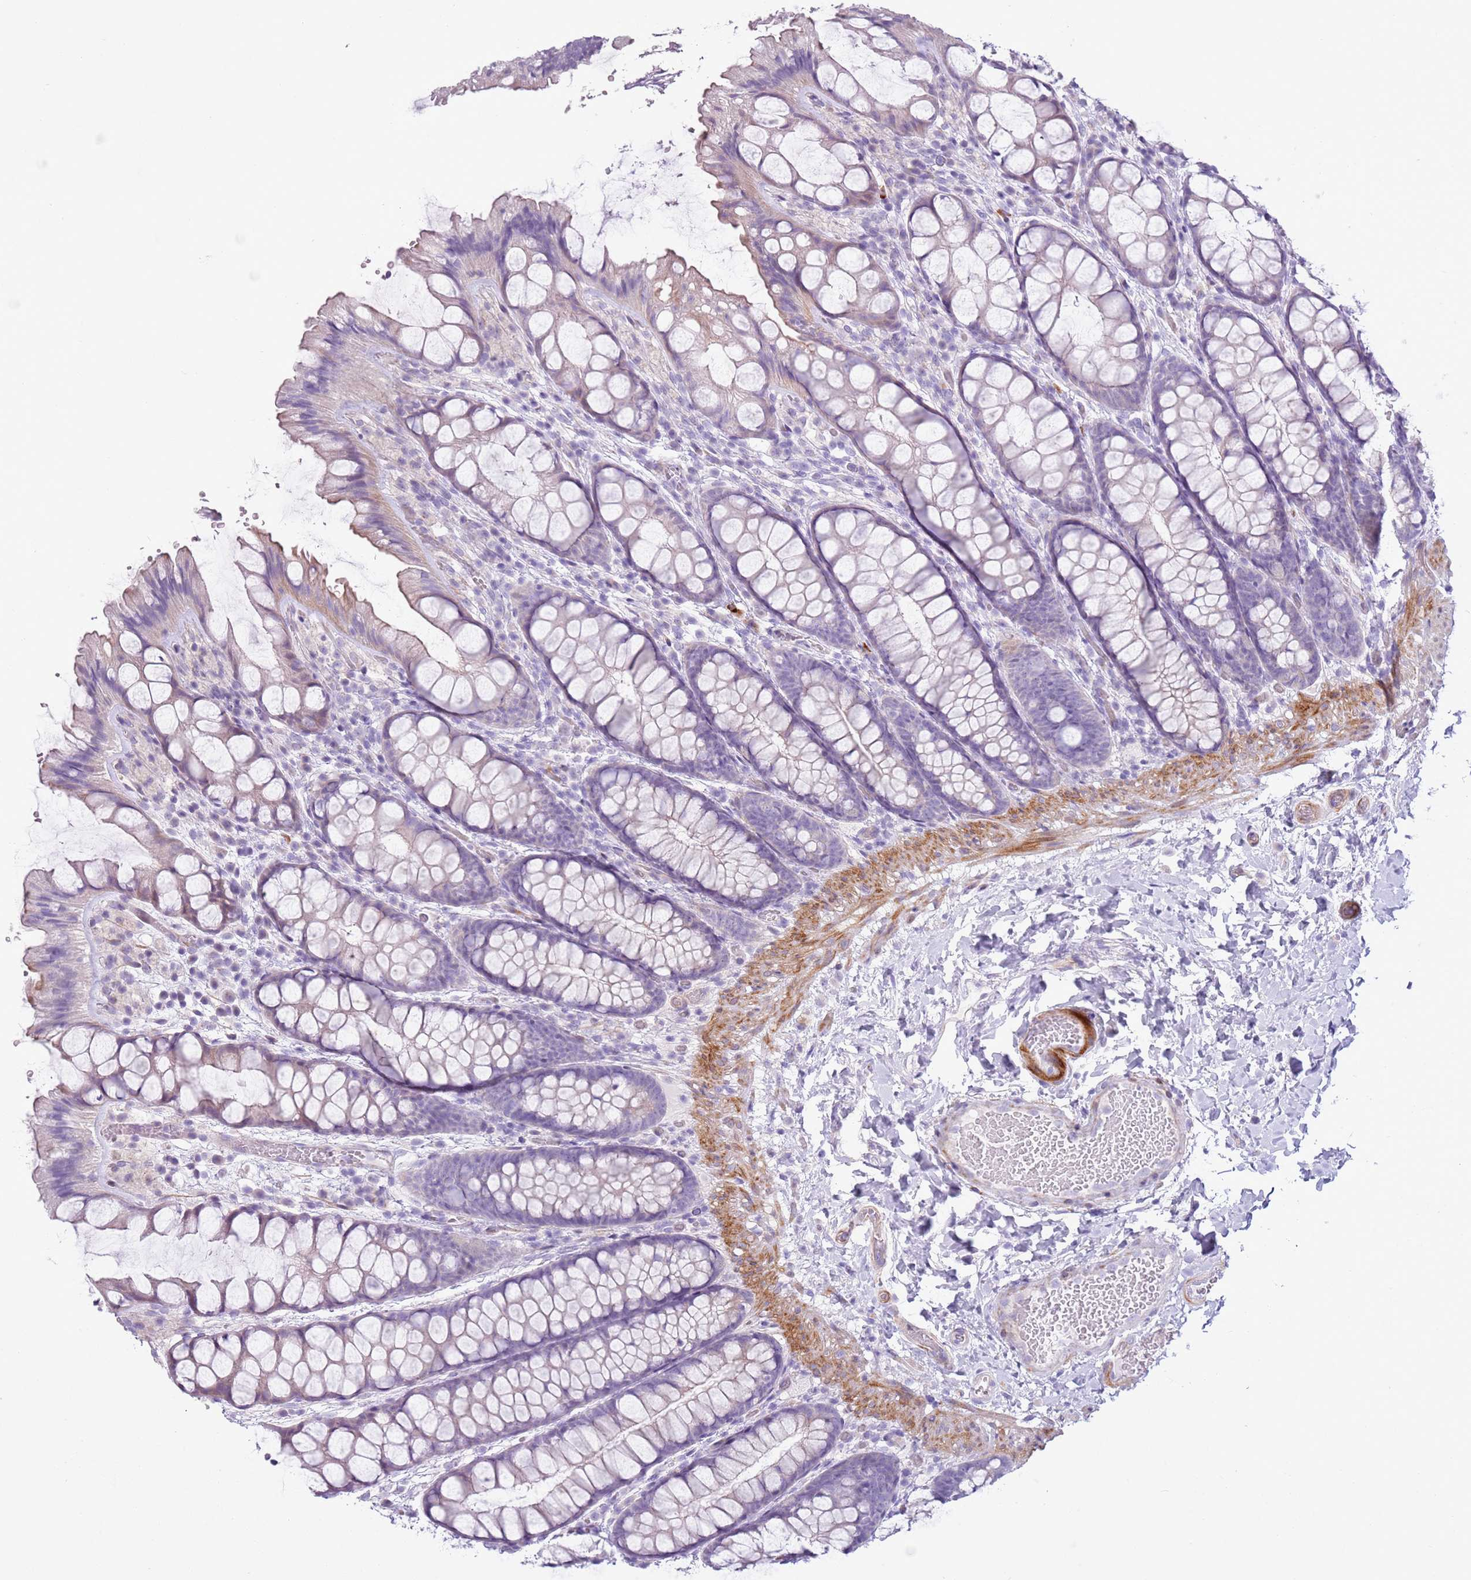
{"staining": {"intensity": "strong", "quantity": "<25%", "location": "cytoplasmic/membranous"}, "tissue": "colon", "cell_type": "Endothelial cells", "image_type": "normal", "snomed": [{"axis": "morphology", "description": "Normal tissue, NOS"}, {"axis": "topography", "description": "Colon"}], "caption": "Immunohistochemistry histopathology image of benign colon stained for a protein (brown), which reveals medium levels of strong cytoplasmic/membranous staining in approximately <25% of endothelial cells.", "gene": "ZNF239", "patient": {"sex": "male", "age": 47}}